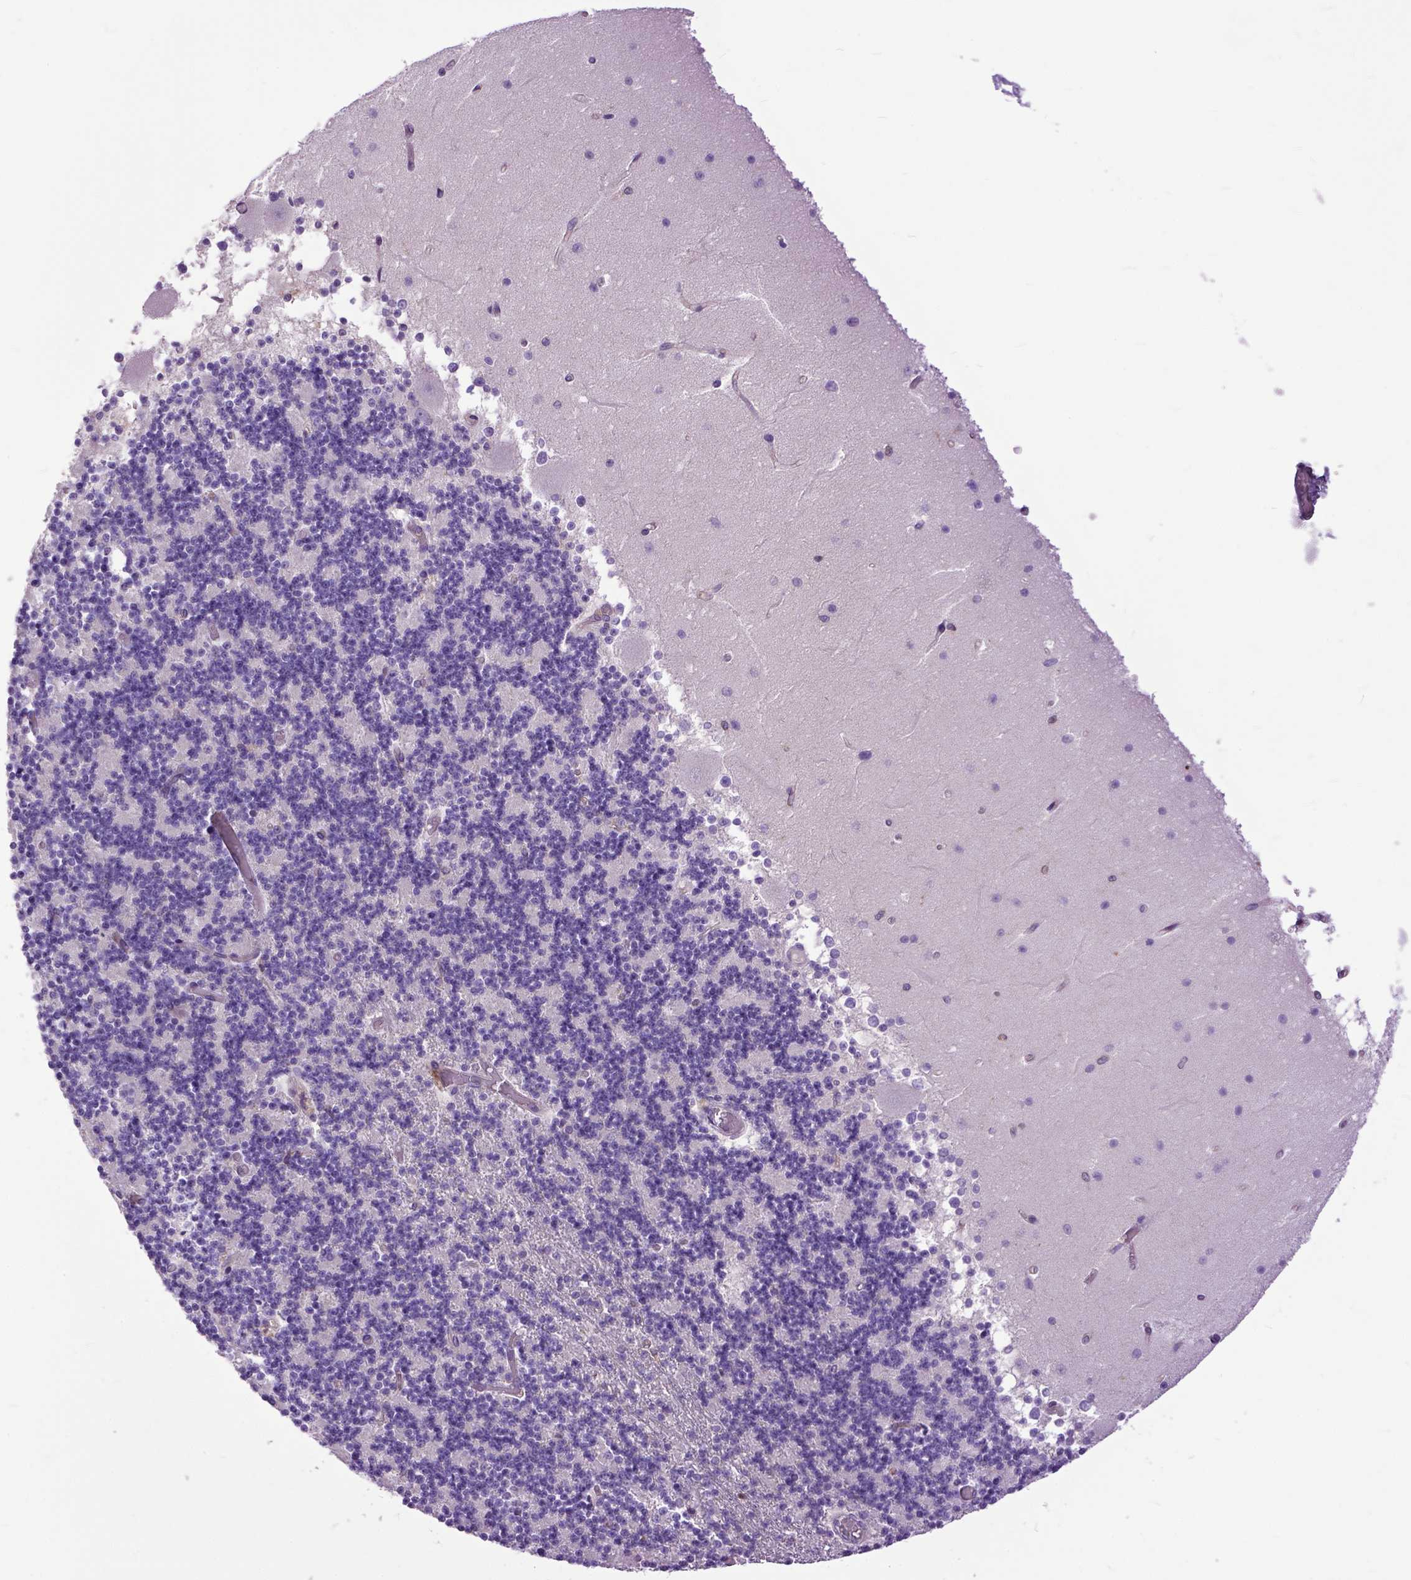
{"staining": {"intensity": "negative", "quantity": "none", "location": "none"}, "tissue": "cerebellum", "cell_type": "Cells in granular layer", "image_type": "normal", "snomed": [{"axis": "morphology", "description": "Normal tissue, NOS"}, {"axis": "topography", "description": "Cerebellum"}], "caption": "Cerebellum stained for a protein using IHC reveals no positivity cells in granular layer.", "gene": "NAMPT", "patient": {"sex": "female", "age": 28}}